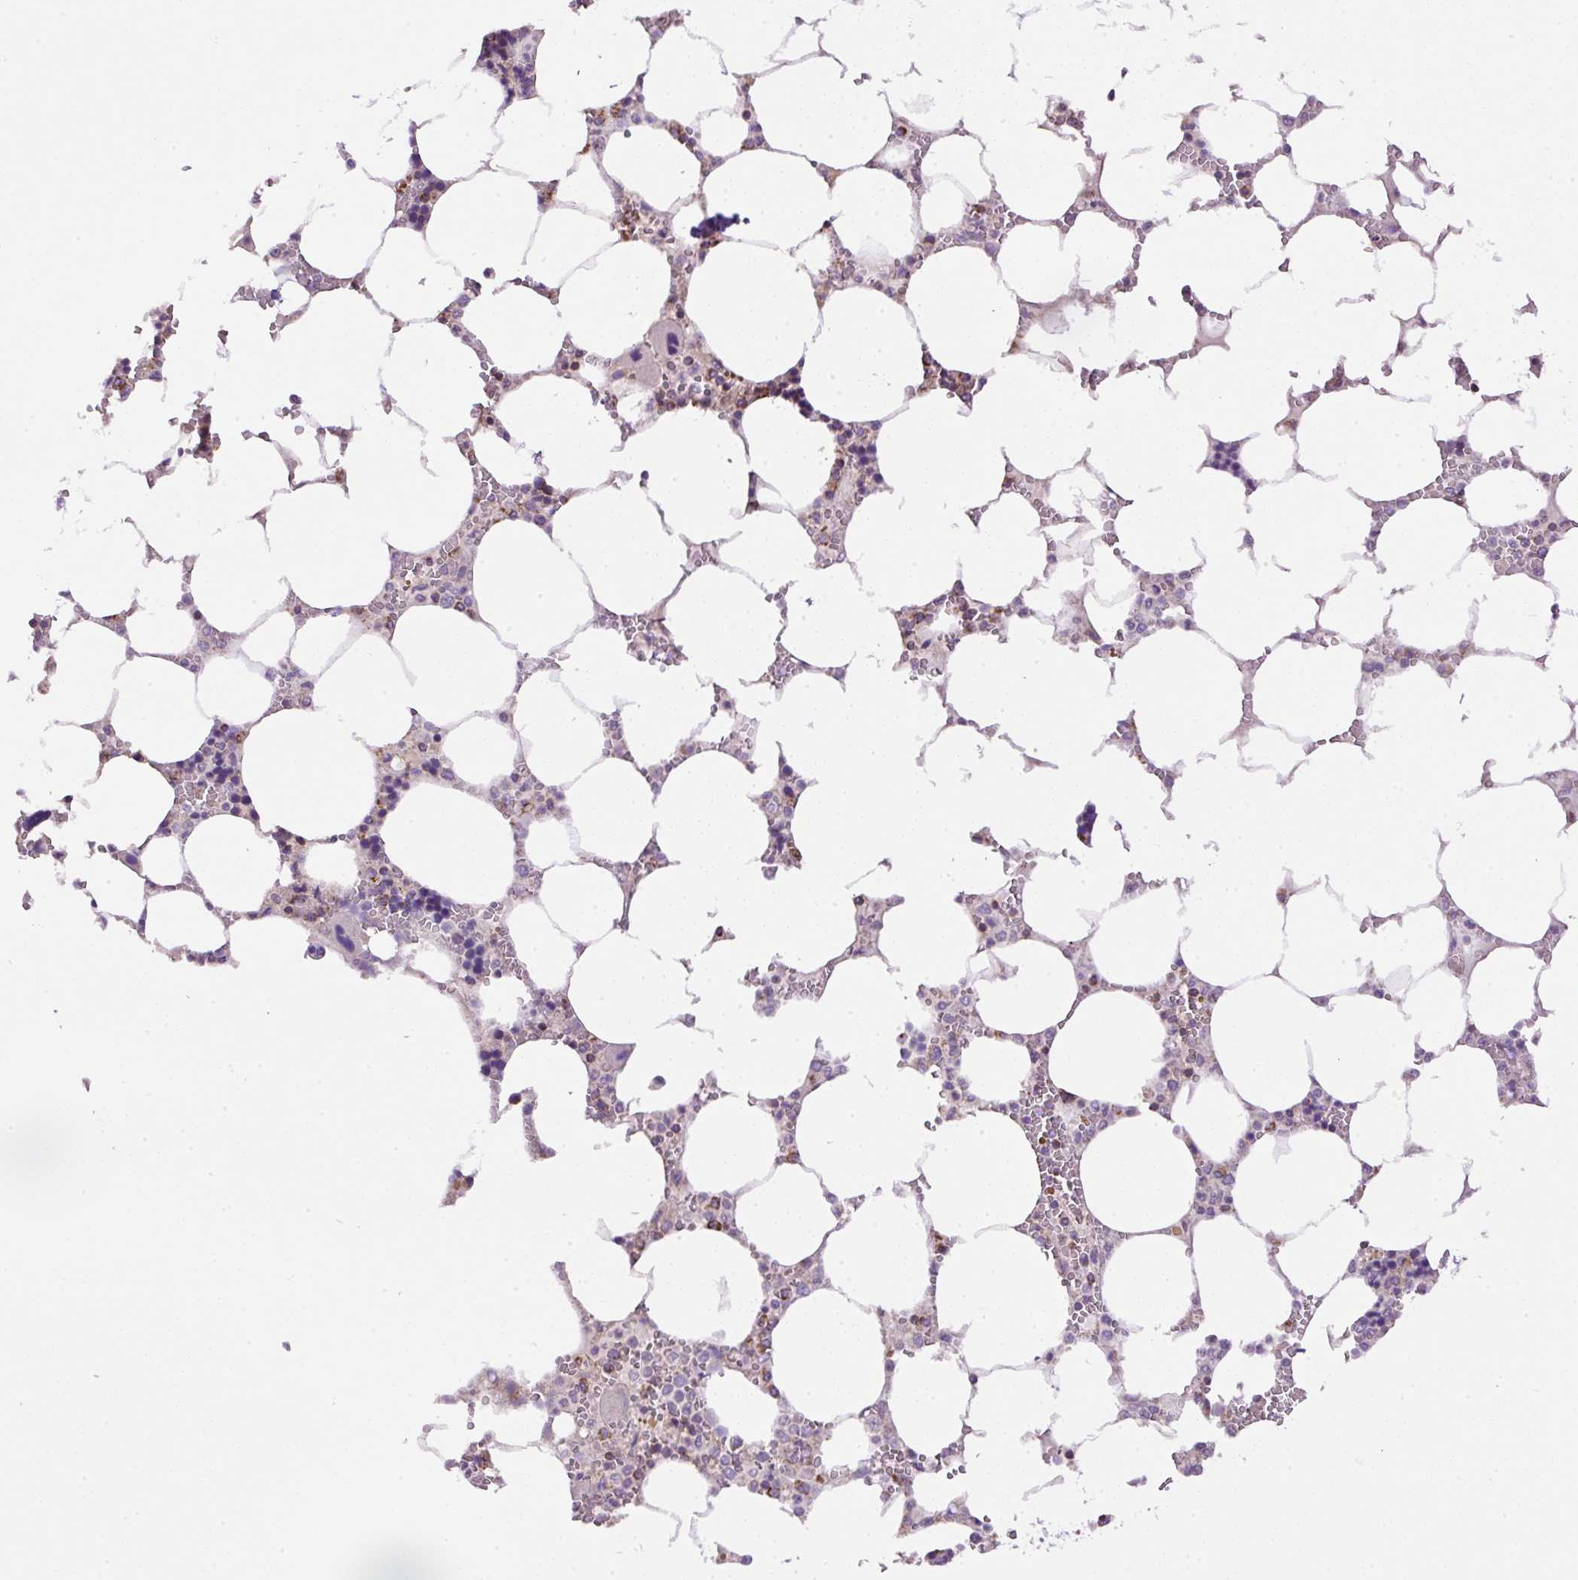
{"staining": {"intensity": "strong", "quantity": "<25%", "location": "cytoplasmic/membranous"}, "tissue": "bone marrow", "cell_type": "Hematopoietic cells", "image_type": "normal", "snomed": [{"axis": "morphology", "description": "Normal tissue, NOS"}, {"axis": "topography", "description": "Bone marrow"}], "caption": "A high-resolution micrograph shows immunohistochemistry staining of benign bone marrow, which displays strong cytoplasmic/membranous positivity in about <25% of hematopoietic cells. The staining was performed using DAB (3,3'-diaminobenzidine) to visualize the protein expression in brown, while the nuclei were stained in blue with hematoxylin (Magnification: 20x).", "gene": "NDUFAF2", "patient": {"sex": "male", "age": 64}}